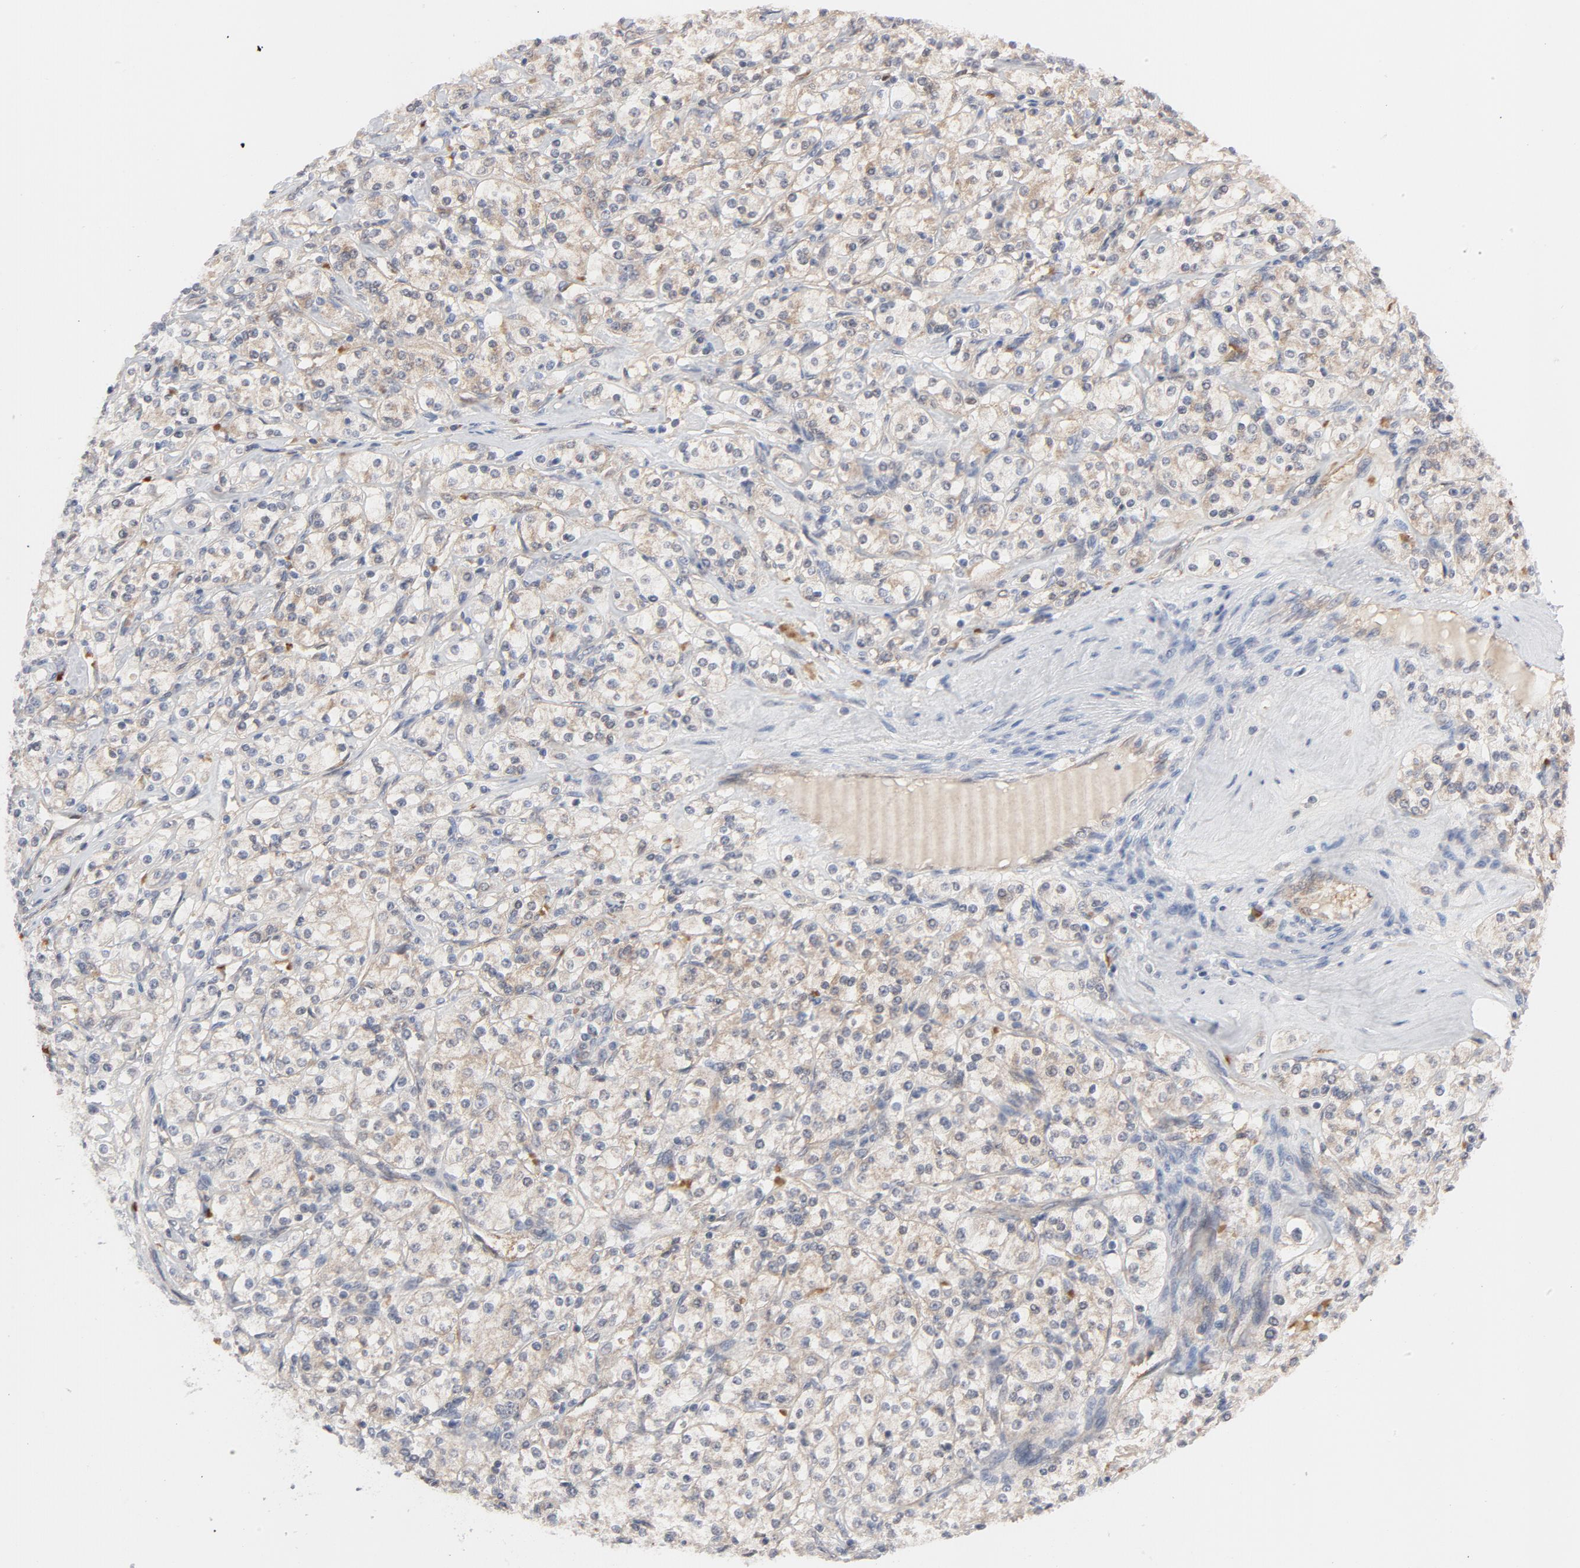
{"staining": {"intensity": "weak", "quantity": ">75%", "location": "cytoplasmic/membranous,nuclear"}, "tissue": "renal cancer", "cell_type": "Tumor cells", "image_type": "cancer", "snomed": [{"axis": "morphology", "description": "Adenocarcinoma, NOS"}, {"axis": "topography", "description": "Kidney"}], "caption": "Renal adenocarcinoma stained with a protein marker exhibits weak staining in tumor cells.", "gene": "PRDX1", "patient": {"sex": "male", "age": 77}}